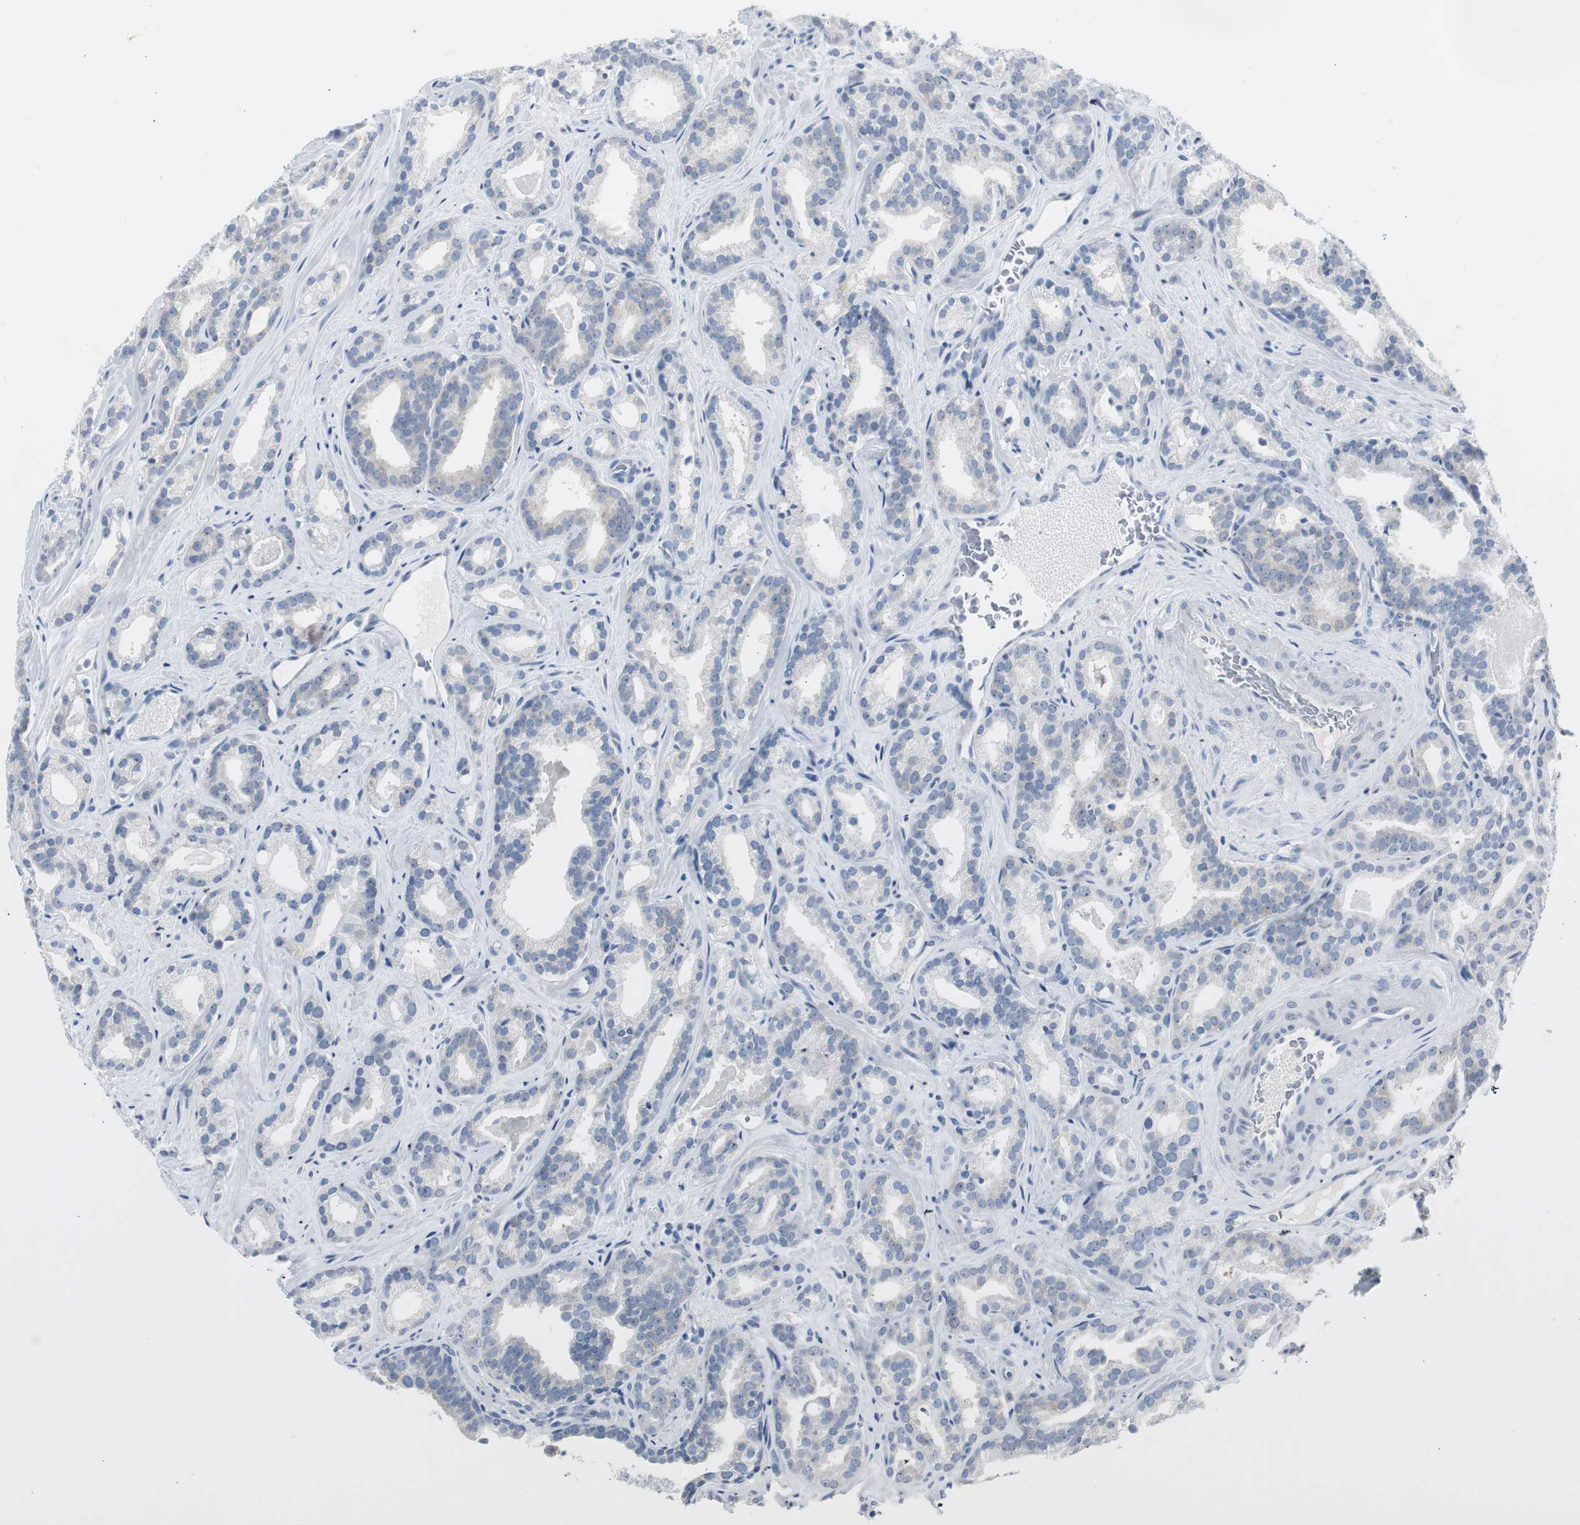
{"staining": {"intensity": "negative", "quantity": "none", "location": "none"}, "tissue": "prostate cancer", "cell_type": "Tumor cells", "image_type": "cancer", "snomed": [{"axis": "morphology", "description": "Adenocarcinoma, Low grade"}, {"axis": "topography", "description": "Prostate"}], "caption": "Tumor cells are negative for protein expression in human prostate cancer (adenocarcinoma (low-grade)). (DAB IHC with hematoxylin counter stain).", "gene": "S100A7", "patient": {"sex": "male", "age": 63}}